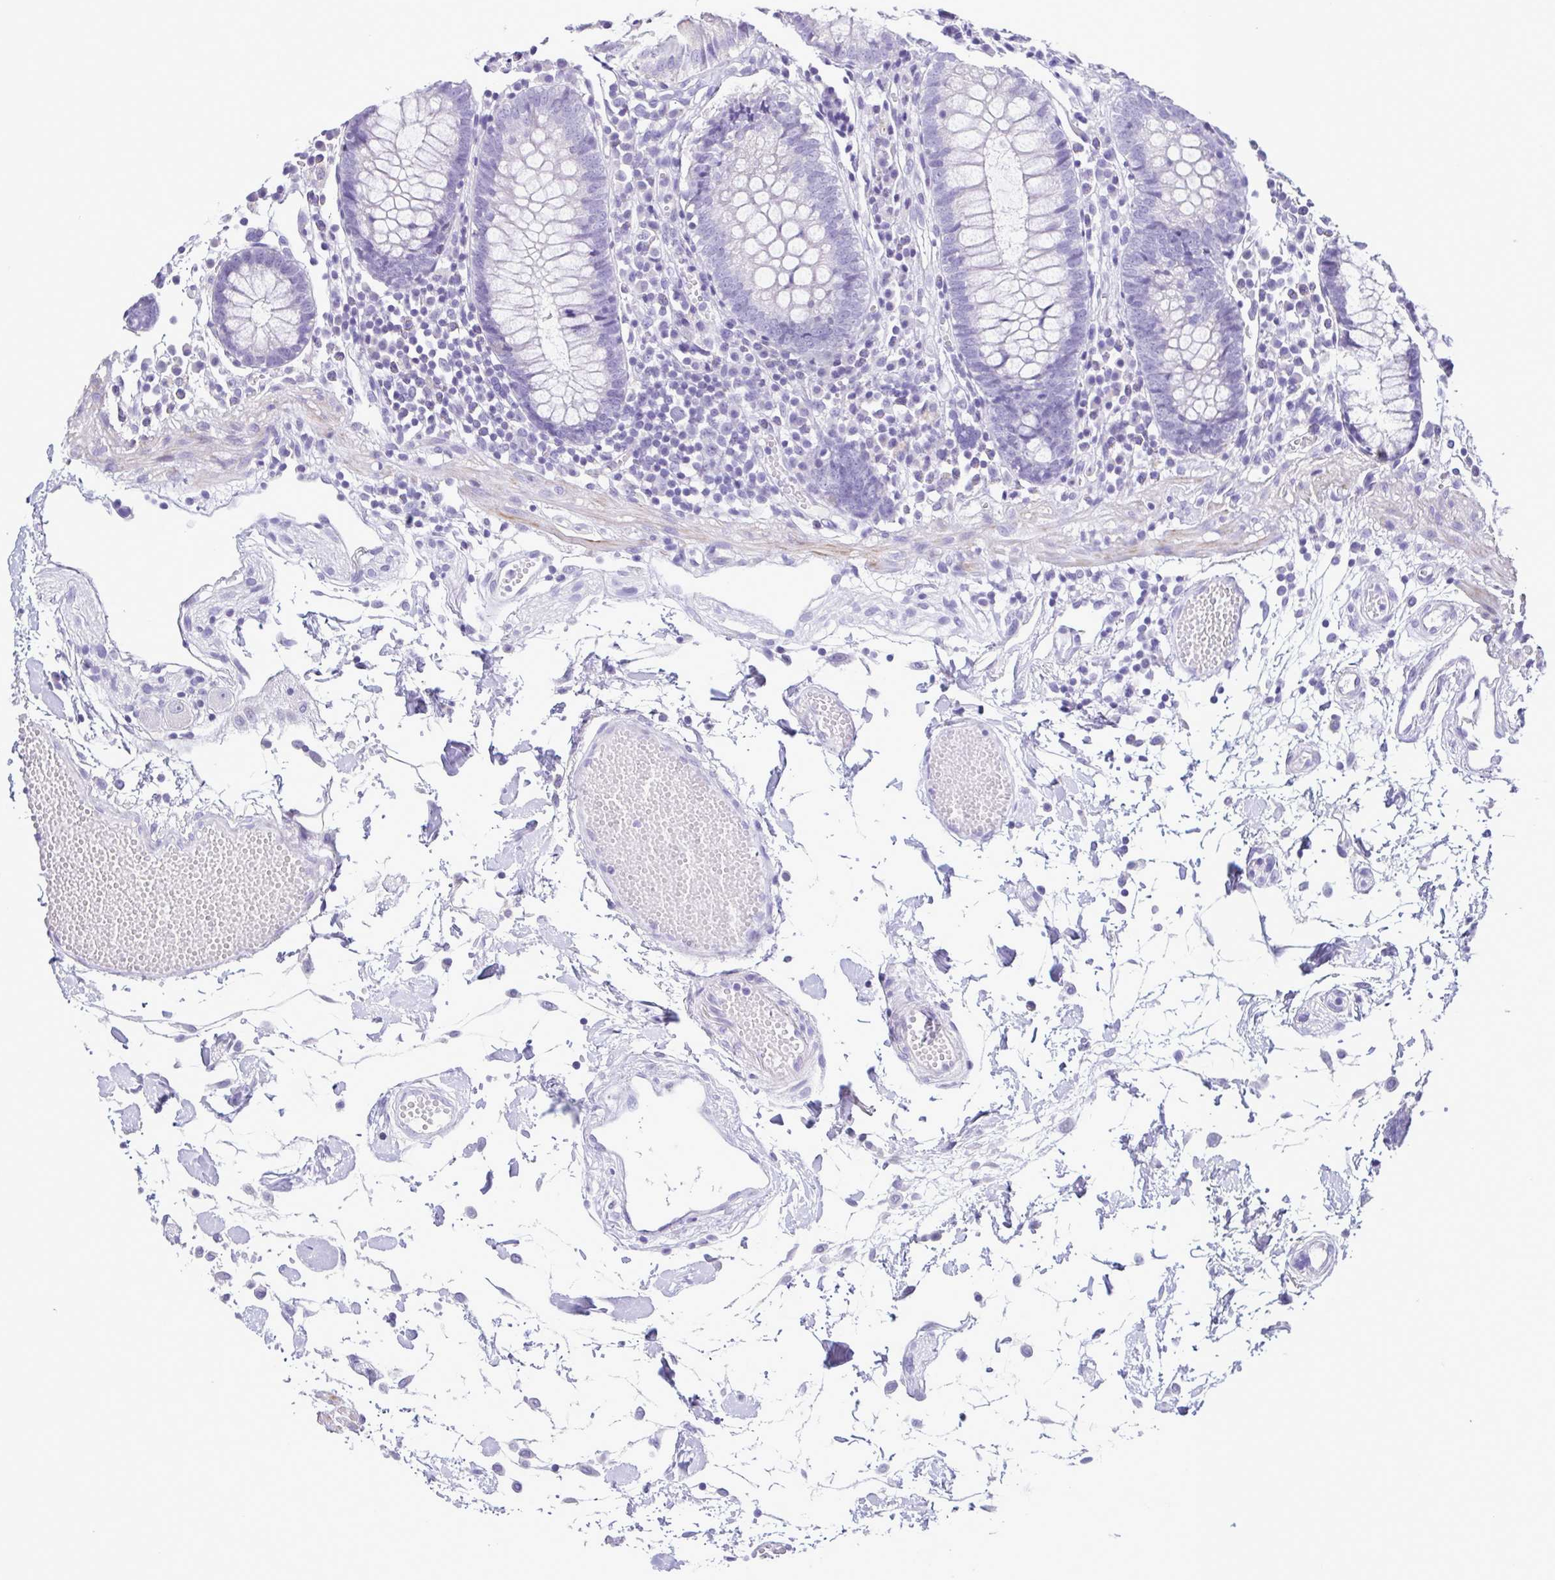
{"staining": {"intensity": "negative", "quantity": "none", "location": "none"}, "tissue": "colon", "cell_type": "Endothelial cells", "image_type": "normal", "snomed": [{"axis": "morphology", "description": "Normal tissue, NOS"}, {"axis": "morphology", "description": "Adenocarcinoma, NOS"}, {"axis": "topography", "description": "Colon"}], "caption": "Immunohistochemistry (IHC) of normal colon shows no positivity in endothelial cells.", "gene": "CBY2", "patient": {"sex": "male", "age": 83}}